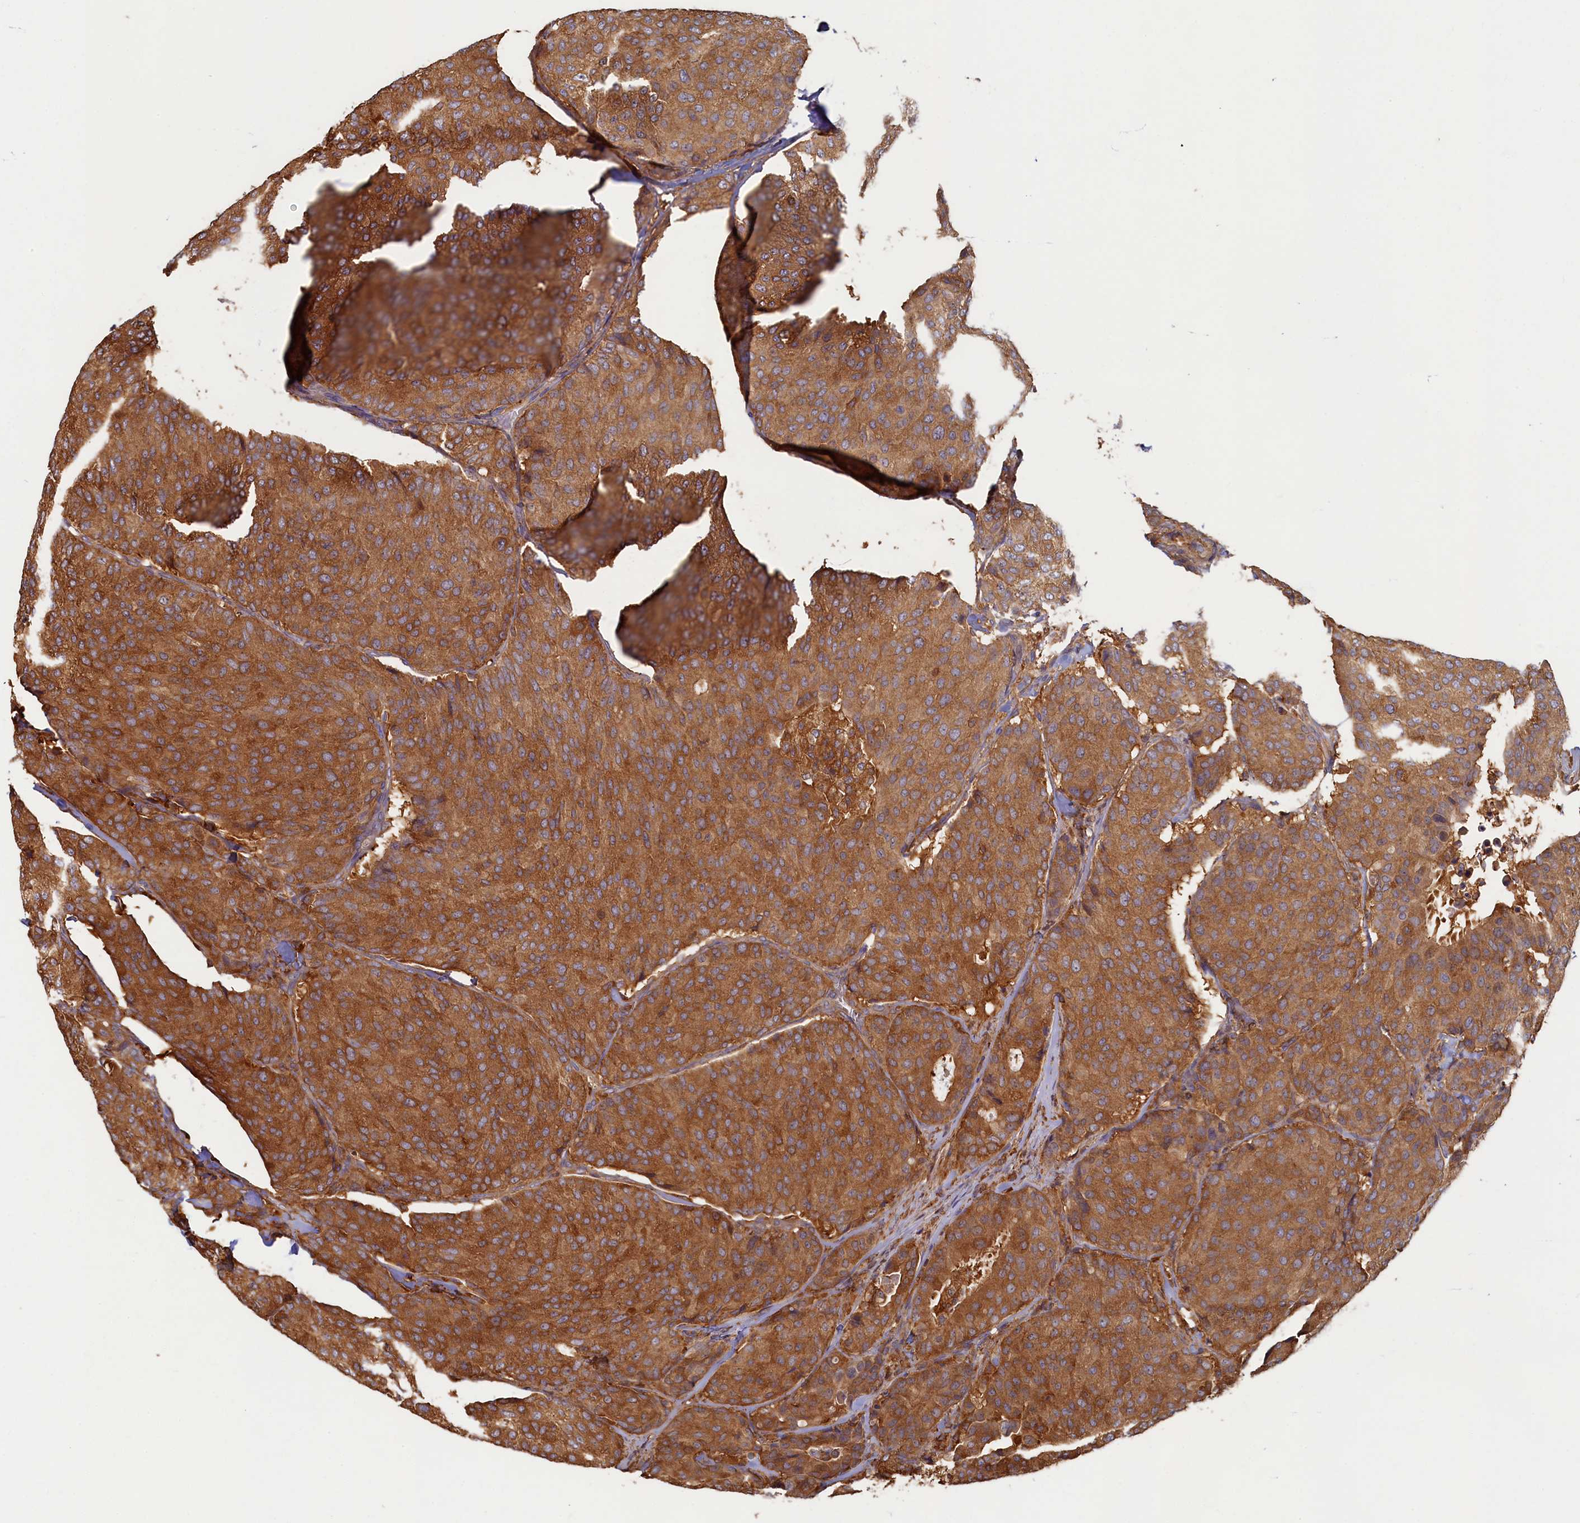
{"staining": {"intensity": "strong", "quantity": ">75%", "location": "cytoplasmic/membranous"}, "tissue": "breast cancer", "cell_type": "Tumor cells", "image_type": "cancer", "snomed": [{"axis": "morphology", "description": "Duct carcinoma"}, {"axis": "topography", "description": "Breast"}], "caption": "Strong cytoplasmic/membranous positivity for a protein is identified in about >75% of tumor cells of infiltrating ductal carcinoma (breast) using immunohistochemistry.", "gene": "TIMM8B", "patient": {"sex": "female", "age": 75}}